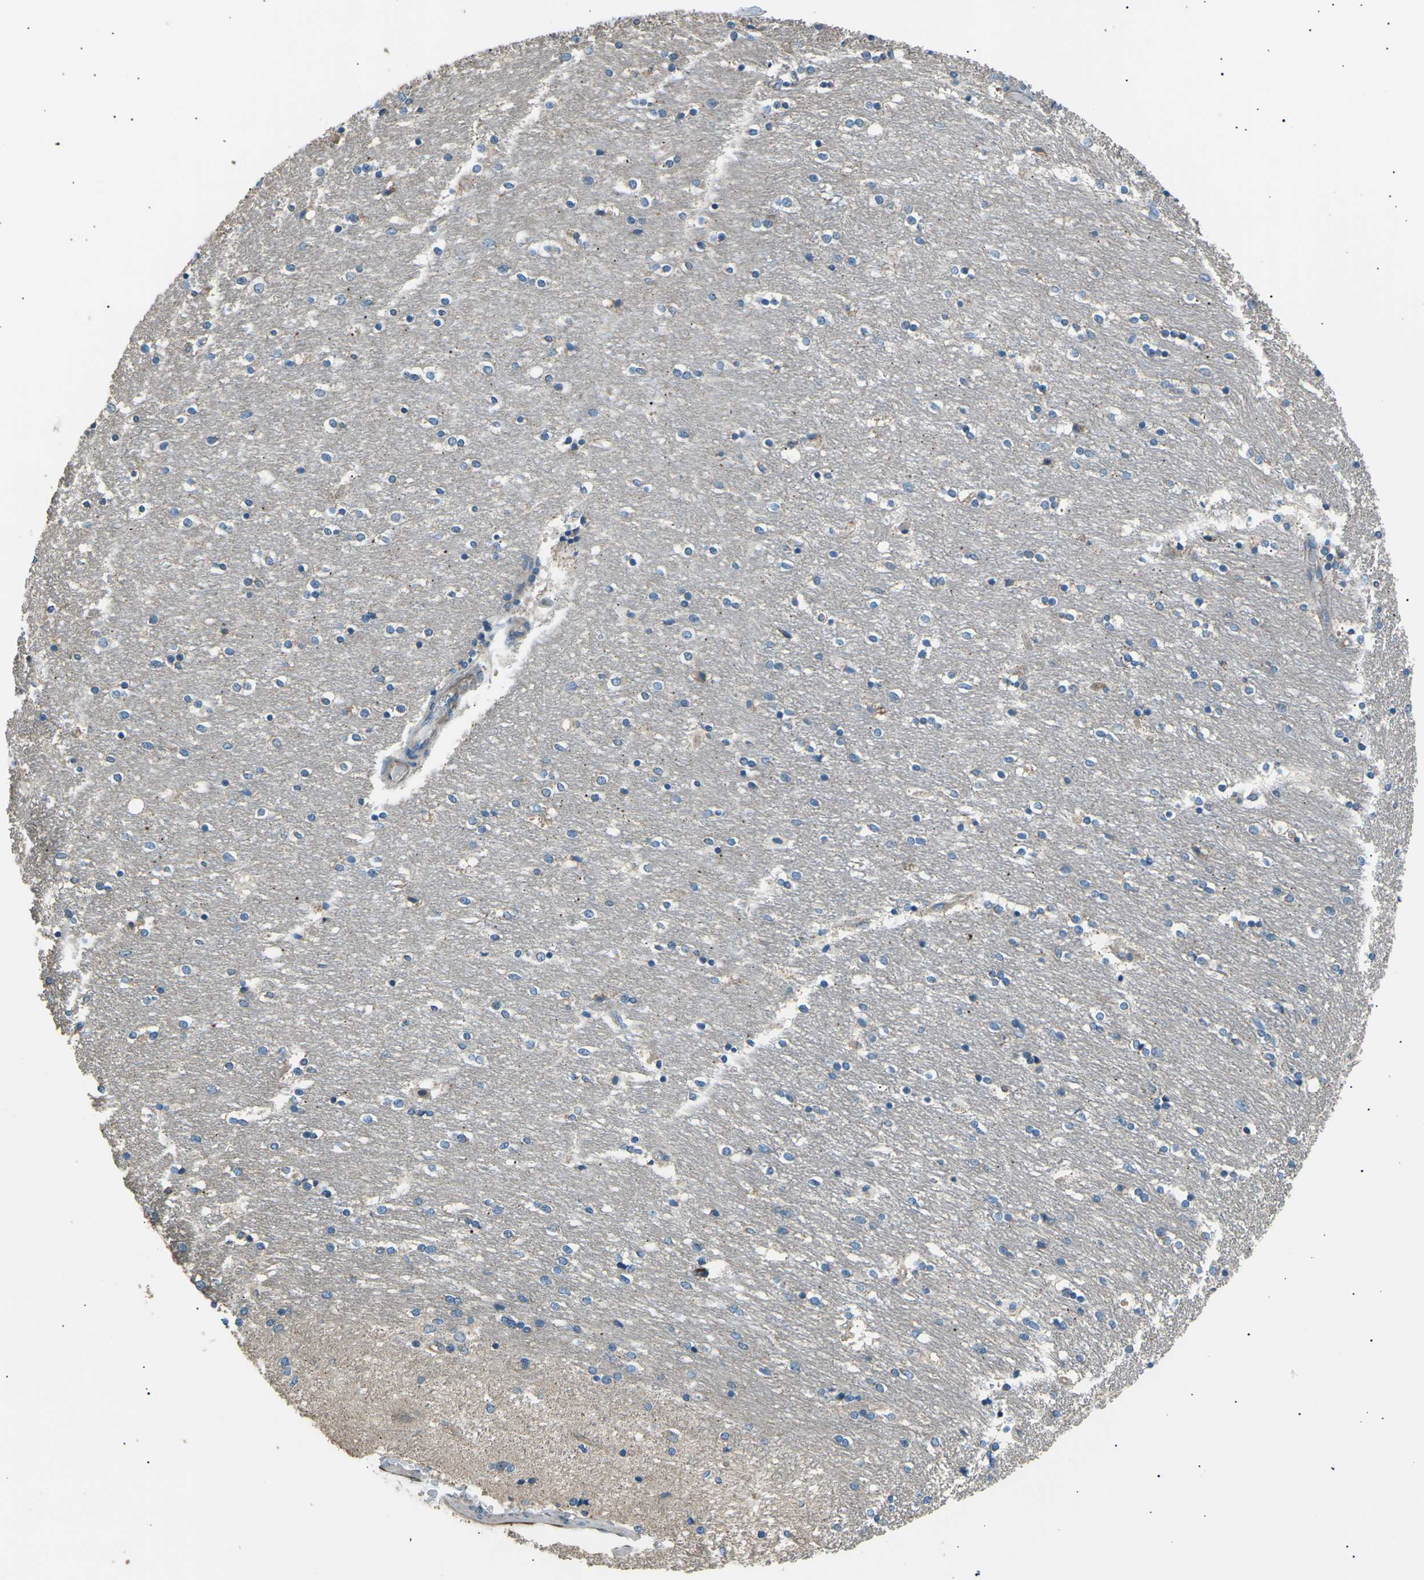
{"staining": {"intensity": "weak", "quantity": "<25%", "location": "cytoplasmic/membranous"}, "tissue": "caudate", "cell_type": "Glial cells", "image_type": "normal", "snomed": [{"axis": "morphology", "description": "Normal tissue, NOS"}, {"axis": "topography", "description": "Lateral ventricle wall"}], "caption": "Glial cells are negative for brown protein staining in benign caudate. Brightfield microscopy of IHC stained with DAB (brown) and hematoxylin (blue), captured at high magnification.", "gene": "SLK", "patient": {"sex": "female", "age": 54}}